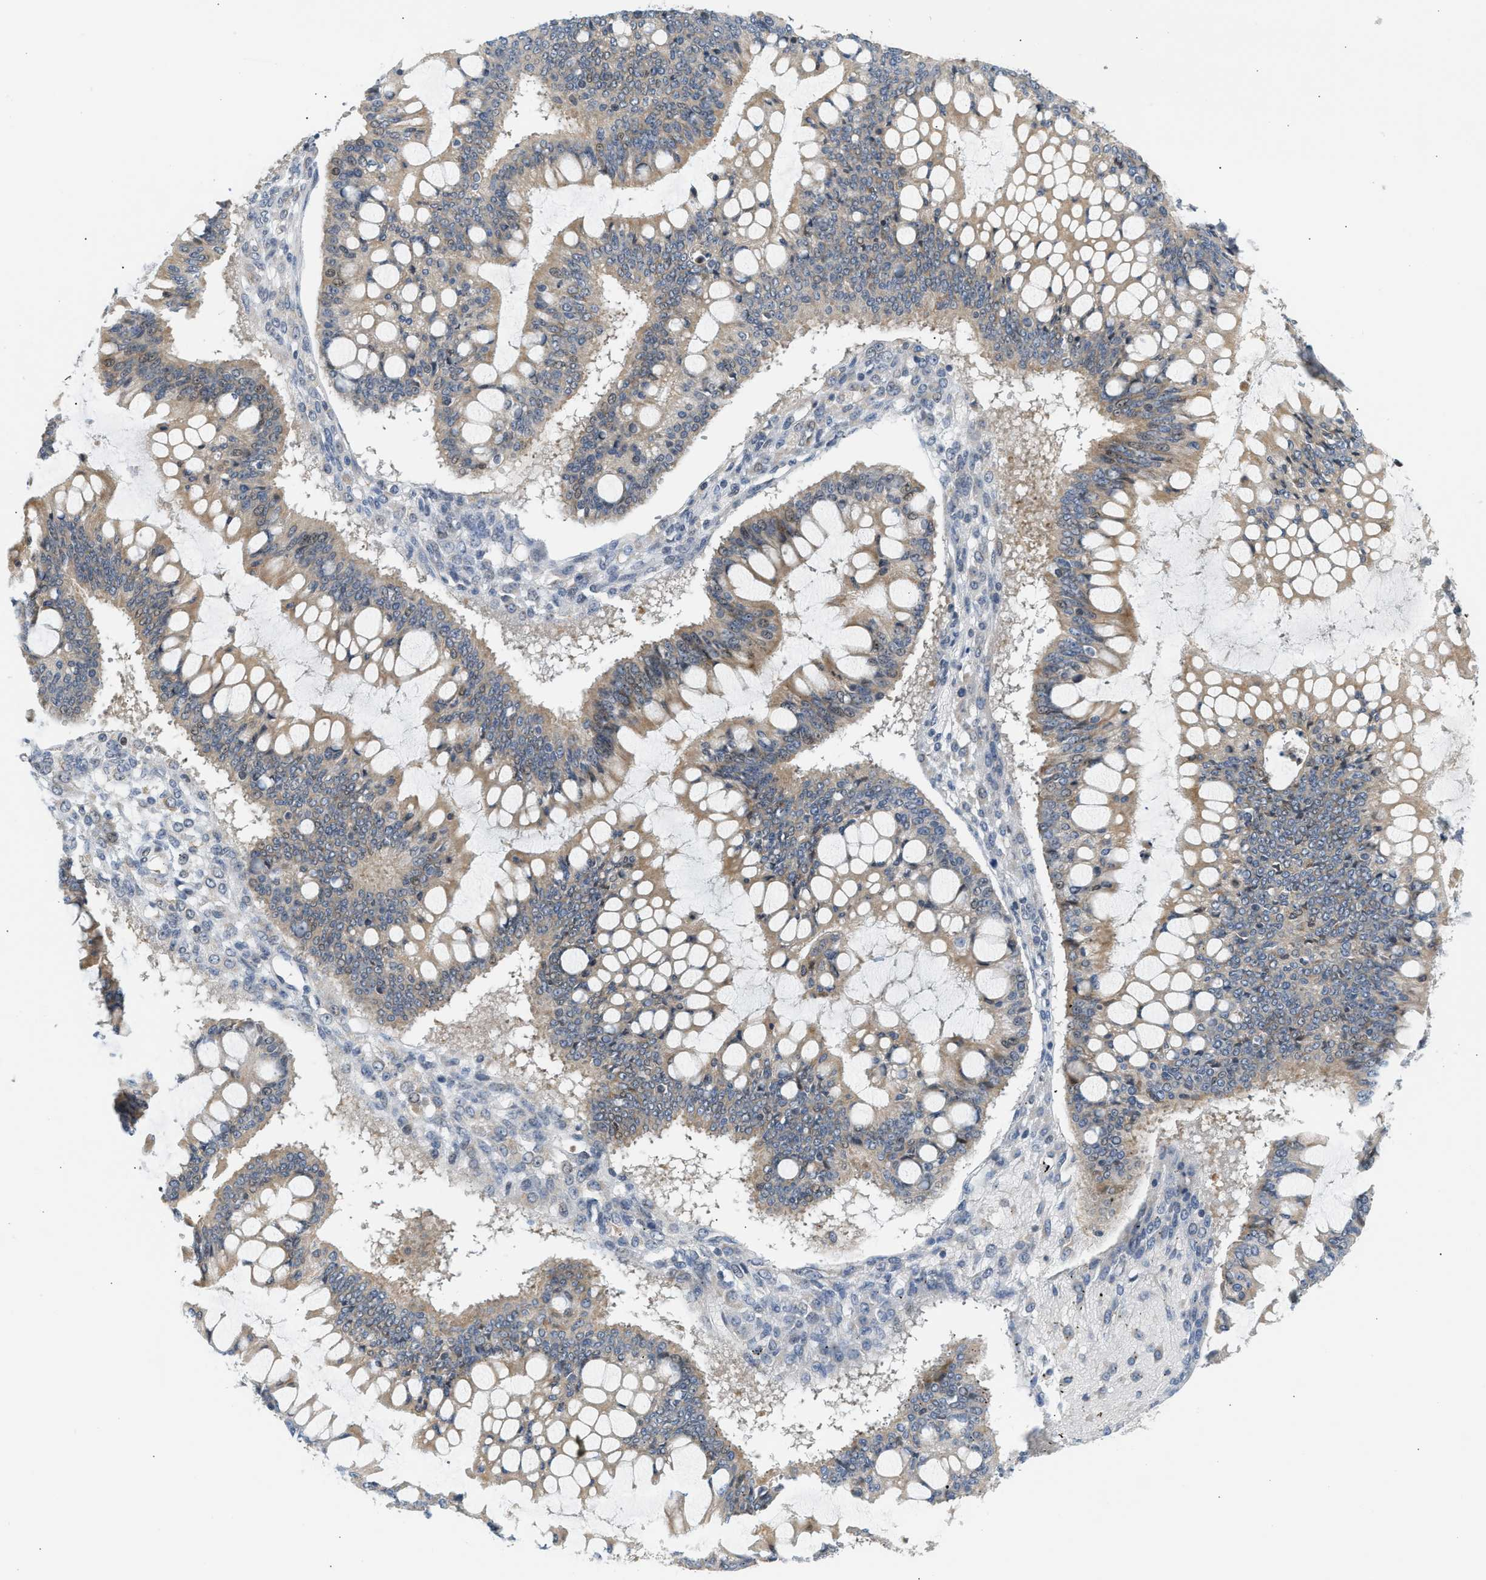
{"staining": {"intensity": "weak", "quantity": ">75%", "location": "cytoplasmic/membranous"}, "tissue": "ovarian cancer", "cell_type": "Tumor cells", "image_type": "cancer", "snomed": [{"axis": "morphology", "description": "Cystadenocarcinoma, mucinous, NOS"}, {"axis": "topography", "description": "Ovary"}], "caption": "Immunohistochemical staining of ovarian cancer (mucinous cystadenocarcinoma) demonstrates low levels of weak cytoplasmic/membranous protein expression in about >75% of tumor cells. Nuclei are stained in blue.", "gene": "NPS", "patient": {"sex": "female", "age": 73}}